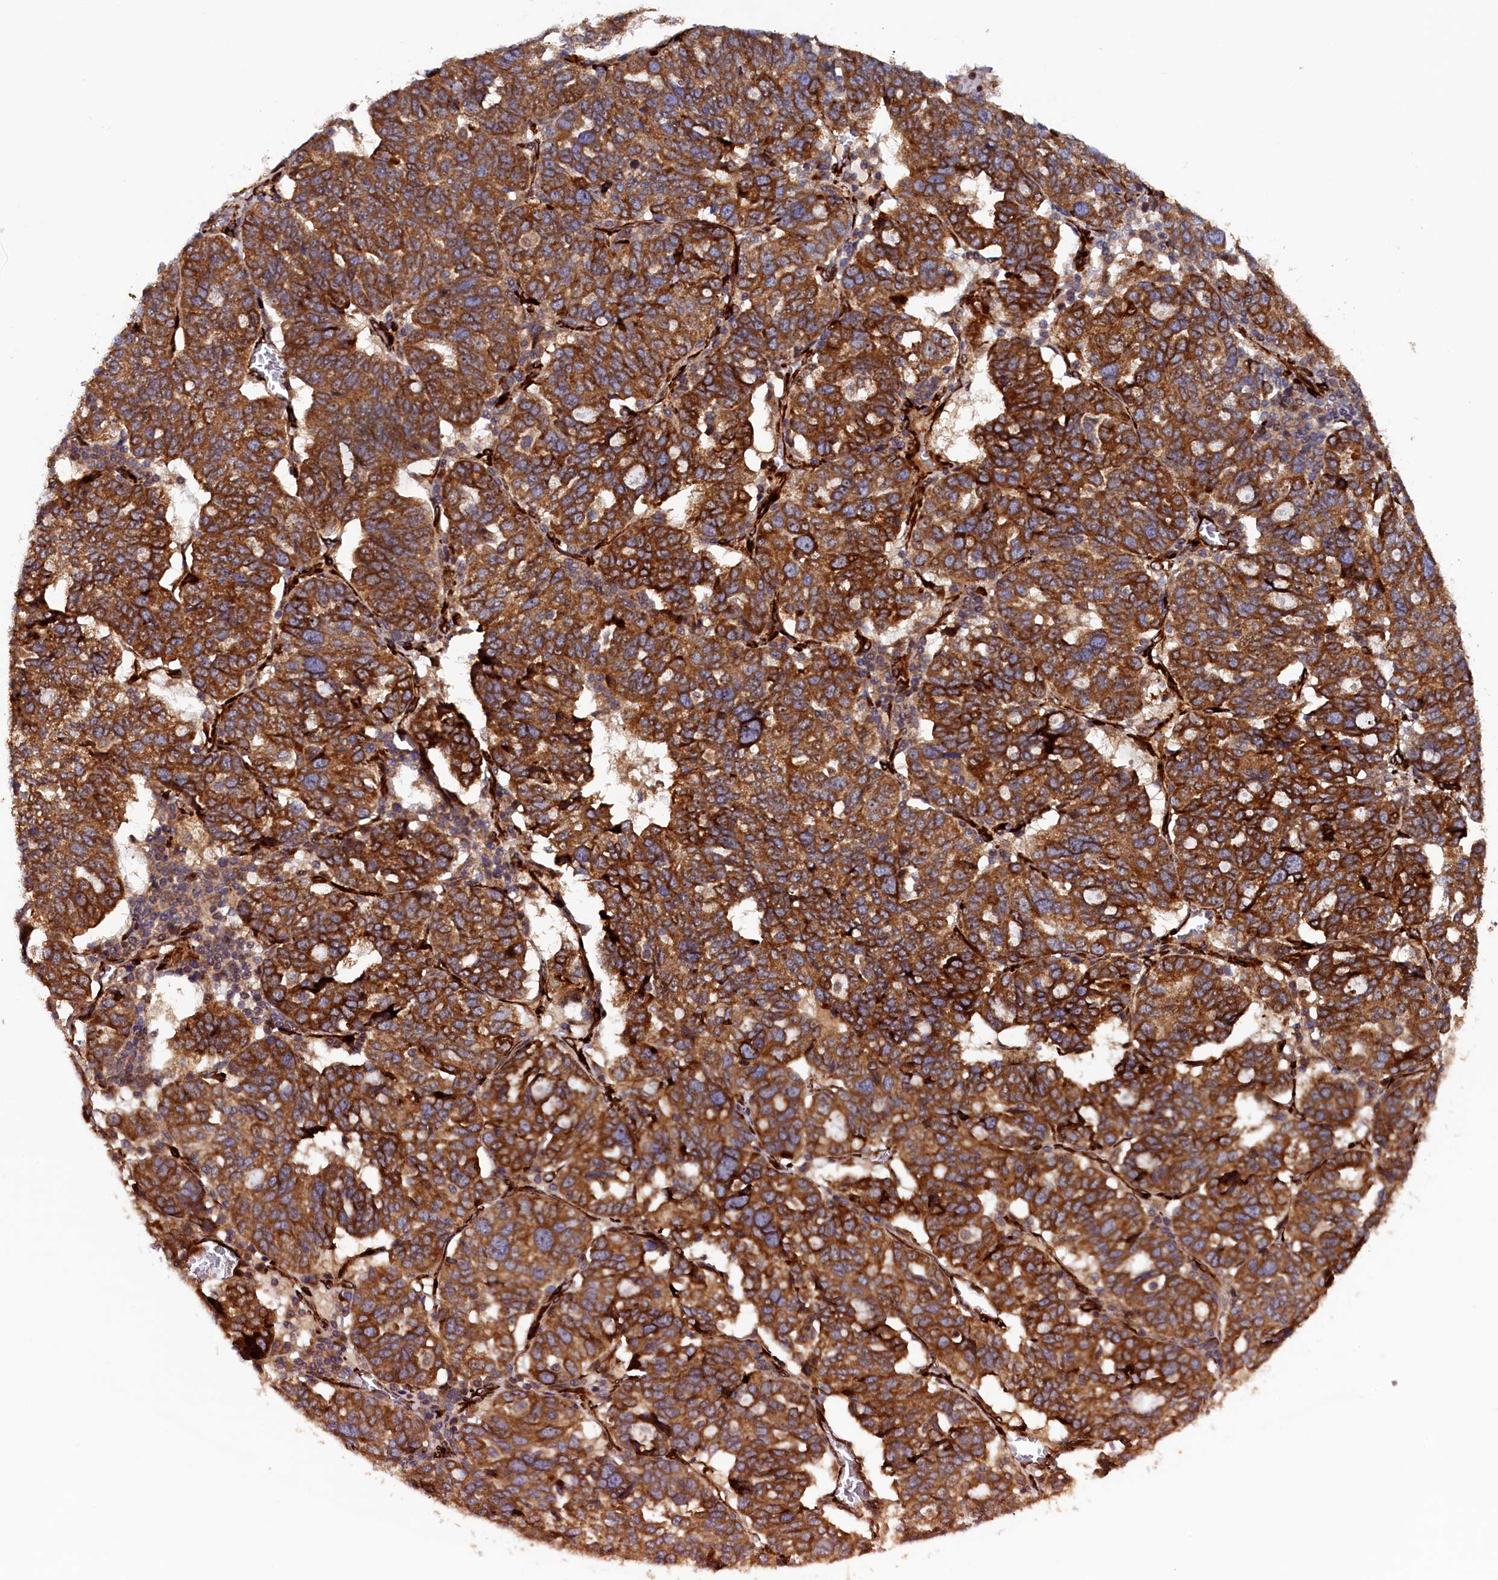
{"staining": {"intensity": "strong", "quantity": ">75%", "location": "cytoplasmic/membranous"}, "tissue": "ovarian cancer", "cell_type": "Tumor cells", "image_type": "cancer", "snomed": [{"axis": "morphology", "description": "Cystadenocarcinoma, serous, NOS"}, {"axis": "topography", "description": "Ovary"}], "caption": "A high-resolution micrograph shows immunohistochemistry staining of ovarian serous cystadenocarcinoma, which shows strong cytoplasmic/membranous positivity in about >75% of tumor cells.", "gene": "ARRDC4", "patient": {"sex": "female", "age": 59}}